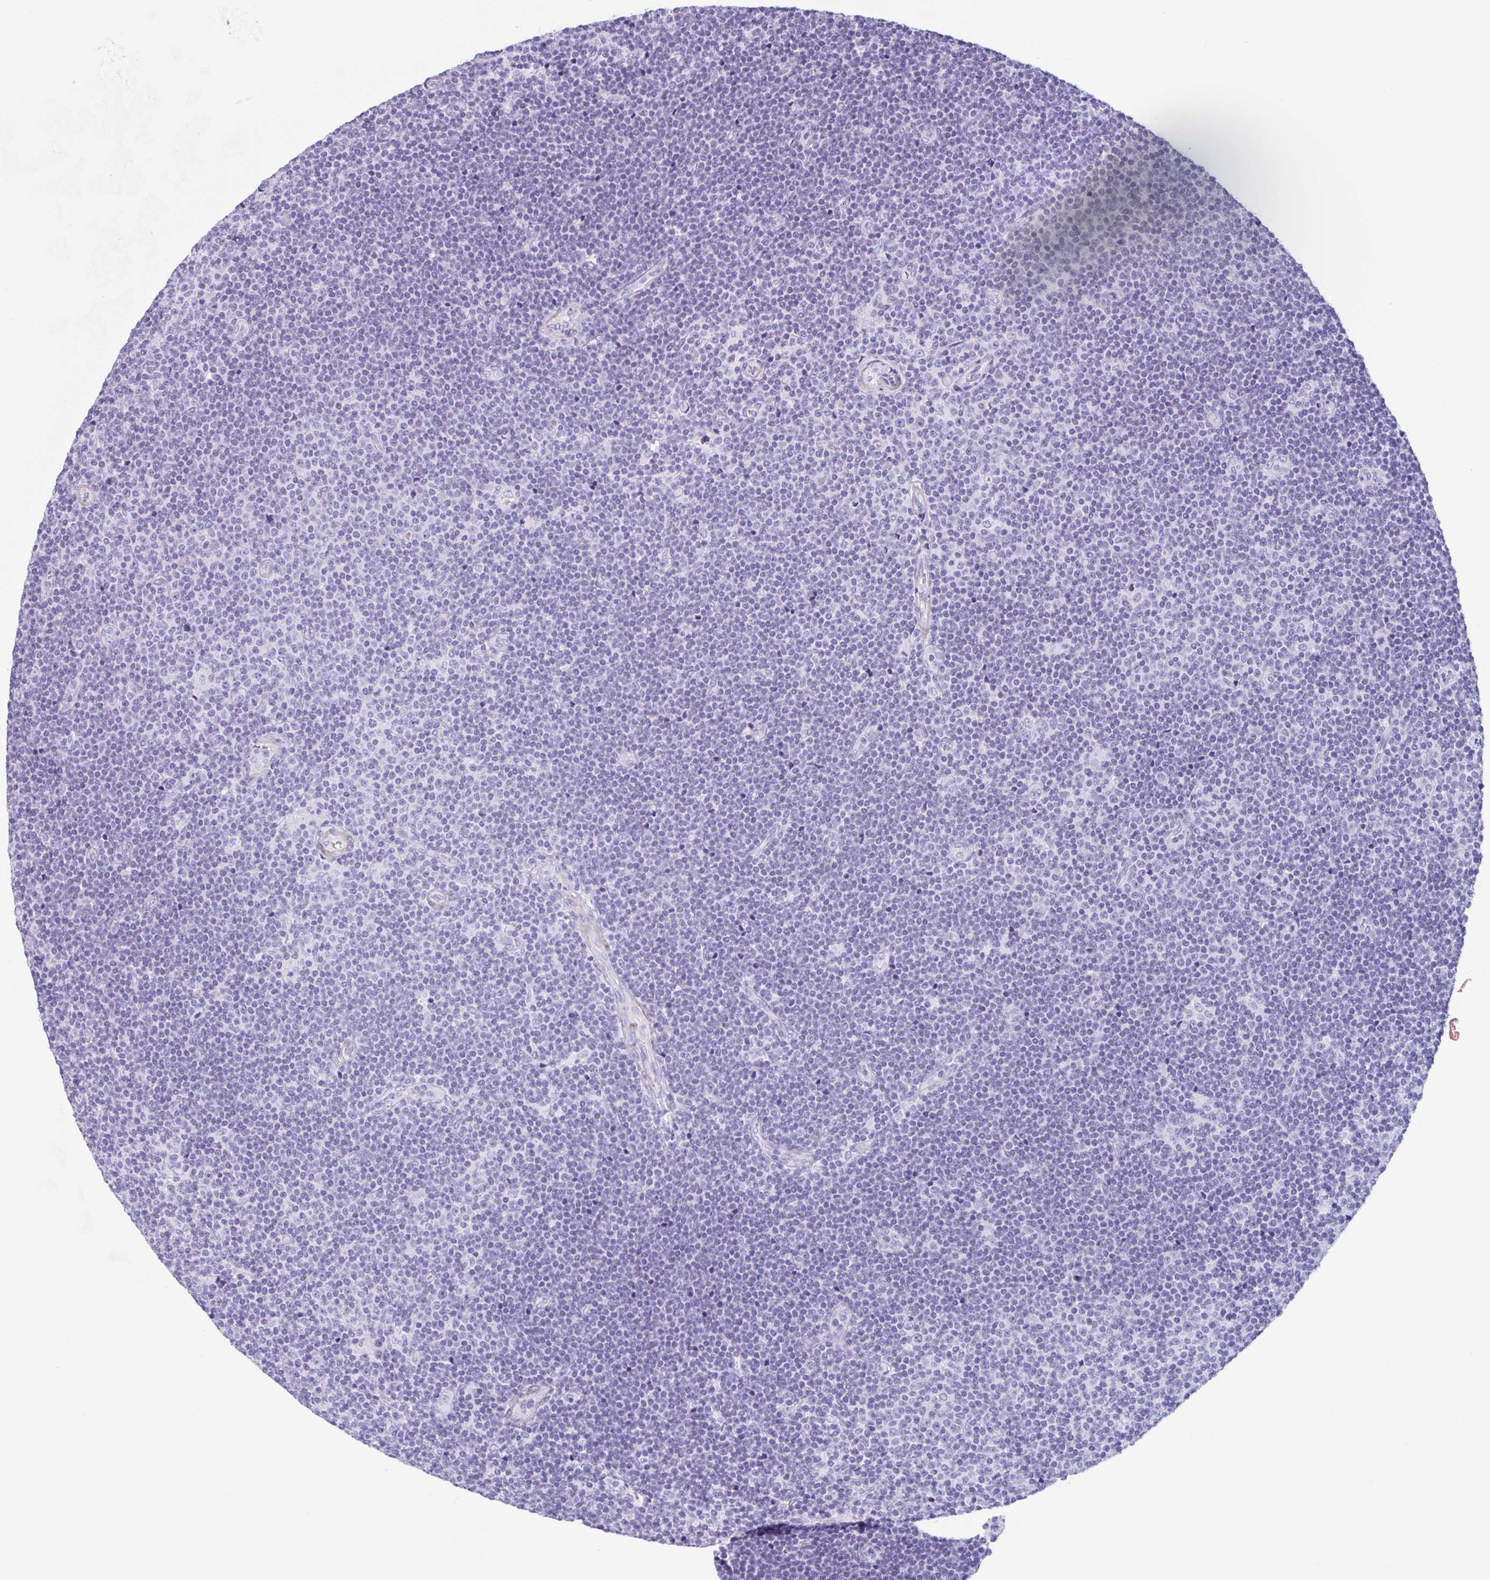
{"staining": {"intensity": "negative", "quantity": "none", "location": "none"}, "tissue": "lymphoma", "cell_type": "Tumor cells", "image_type": "cancer", "snomed": [{"axis": "morphology", "description": "Malignant lymphoma, non-Hodgkin's type, Low grade"}, {"axis": "topography", "description": "Lymph node"}], "caption": "Tumor cells are negative for protein expression in human malignant lymphoma, non-Hodgkin's type (low-grade).", "gene": "TAS2R41", "patient": {"sex": "male", "age": 48}}